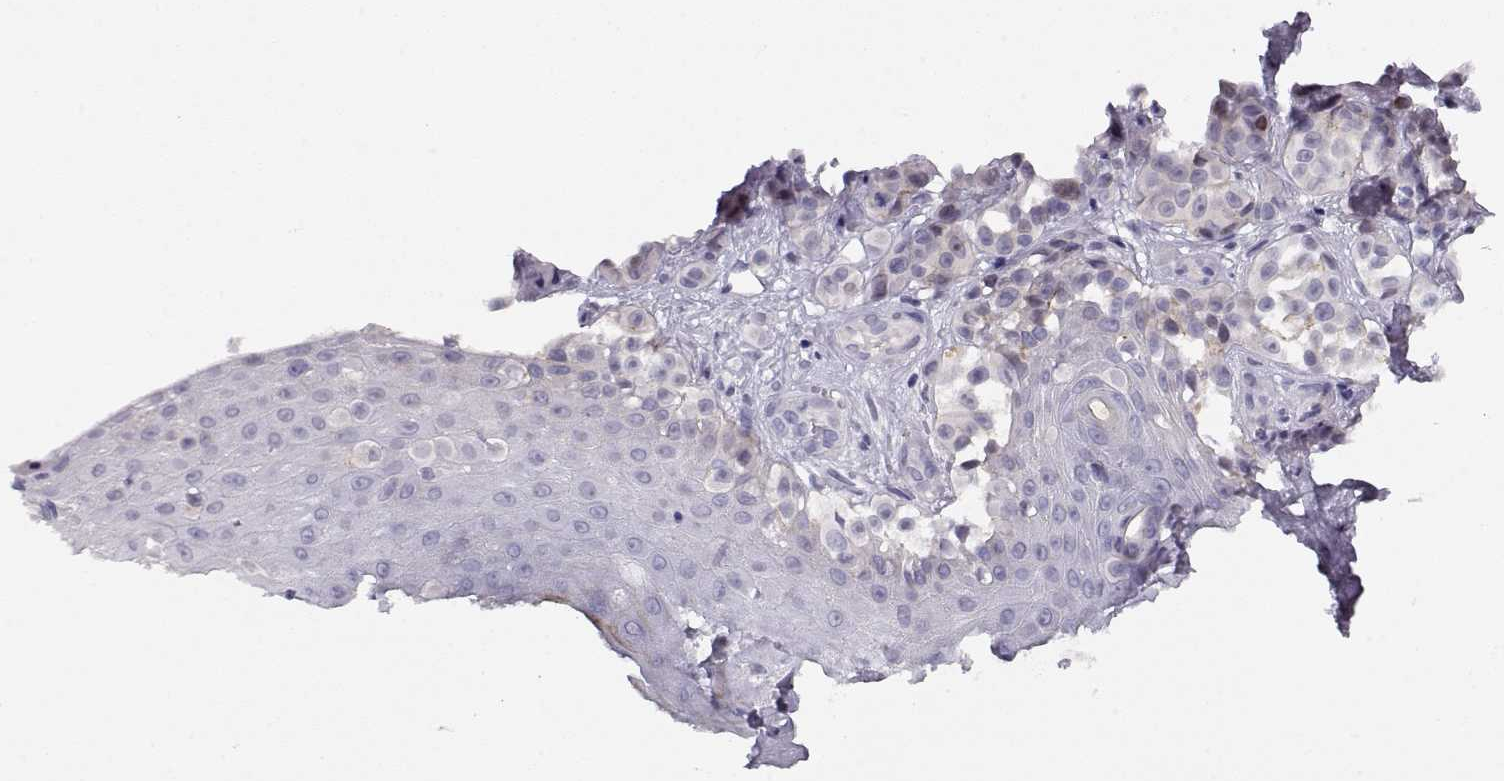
{"staining": {"intensity": "negative", "quantity": "none", "location": "none"}, "tissue": "melanoma", "cell_type": "Tumor cells", "image_type": "cancer", "snomed": [{"axis": "morphology", "description": "Malignant melanoma, NOS"}, {"axis": "topography", "description": "Skin"}], "caption": "High power microscopy histopathology image of an IHC photomicrograph of malignant melanoma, revealing no significant staining in tumor cells.", "gene": "CRX", "patient": {"sex": "female", "age": 76}}